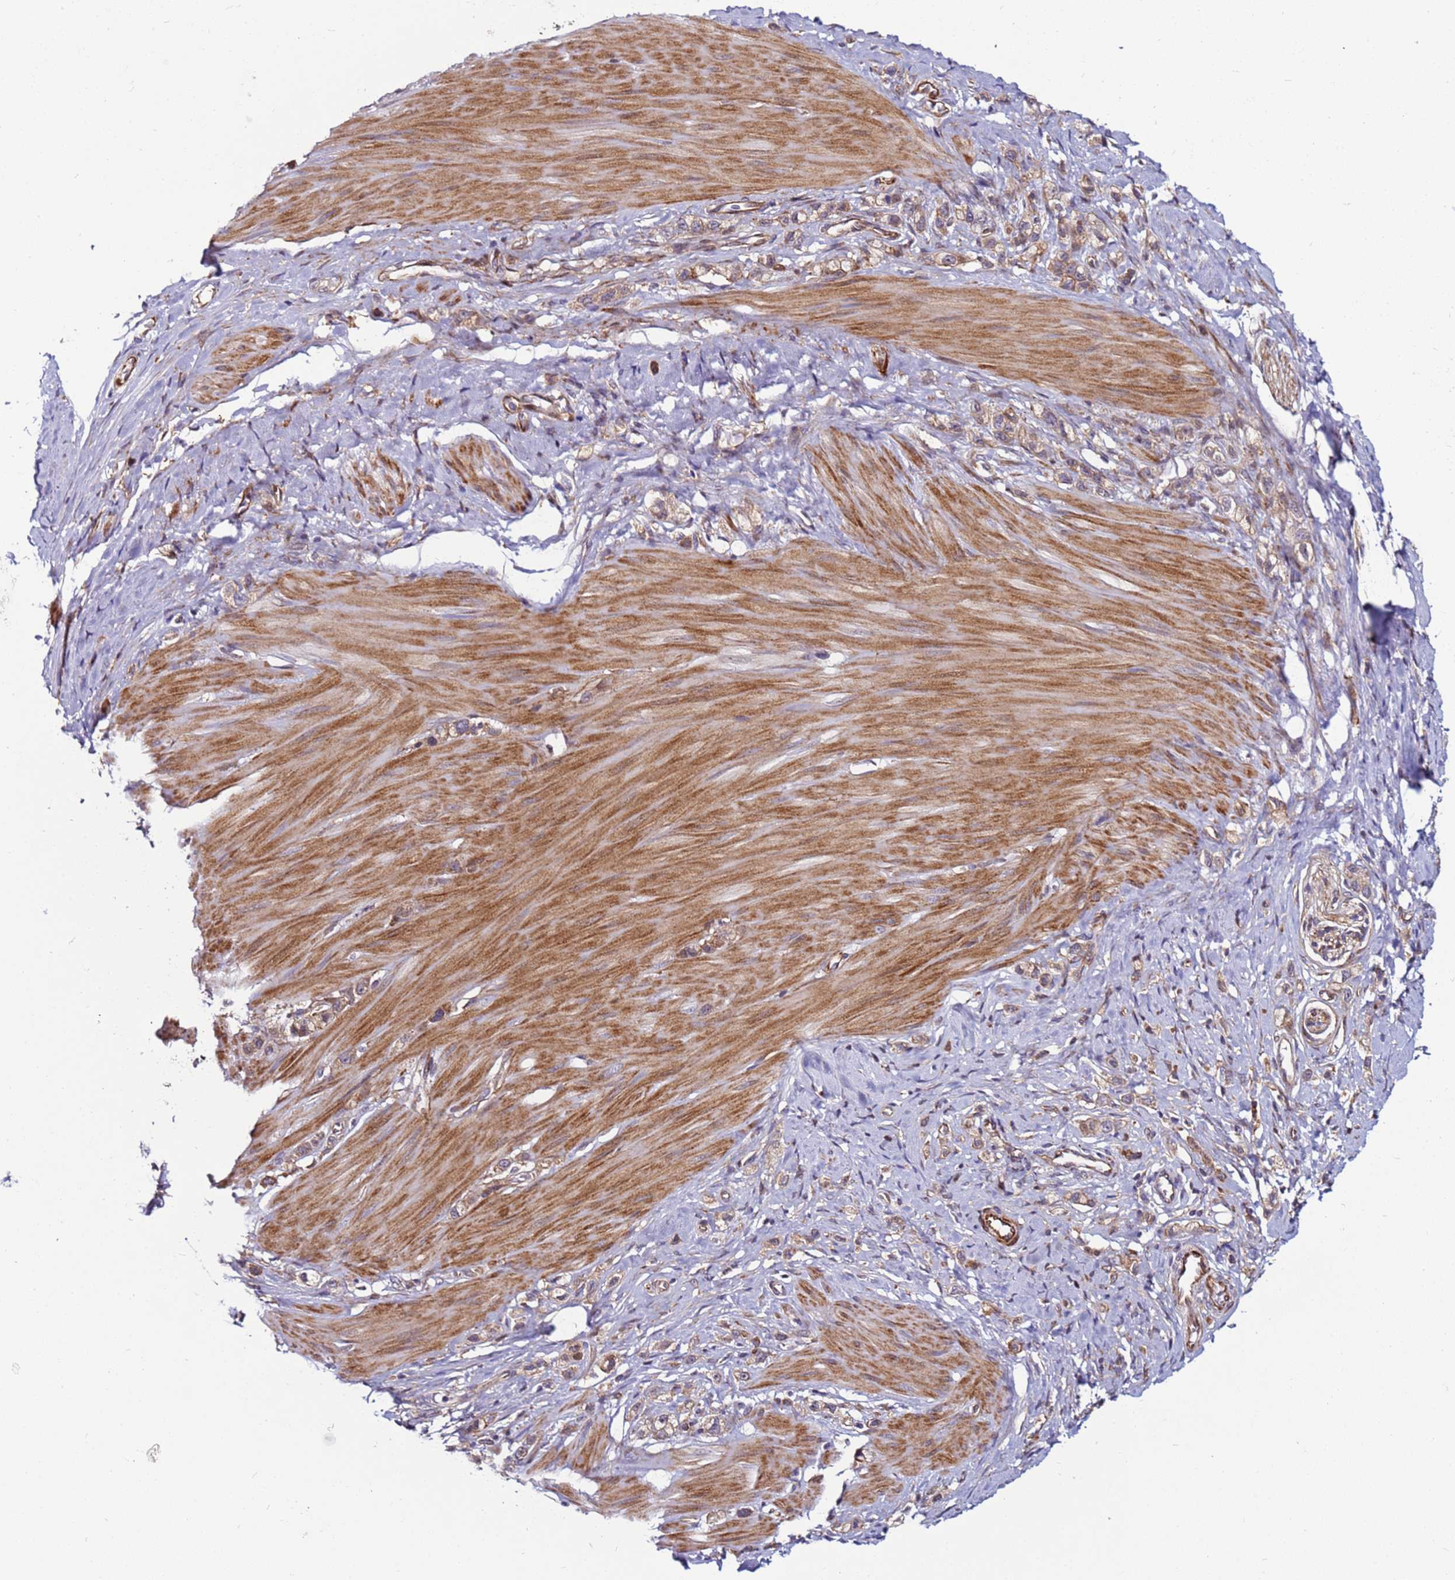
{"staining": {"intensity": "weak", "quantity": "25%-75%", "location": "cytoplasmic/membranous"}, "tissue": "stomach cancer", "cell_type": "Tumor cells", "image_type": "cancer", "snomed": [{"axis": "morphology", "description": "Adenocarcinoma, NOS"}, {"axis": "topography", "description": "Stomach"}], "caption": "Tumor cells exhibit weak cytoplasmic/membranous positivity in approximately 25%-75% of cells in stomach cancer (adenocarcinoma).", "gene": "MCRIP1", "patient": {"sex": "female", "age": 65}}